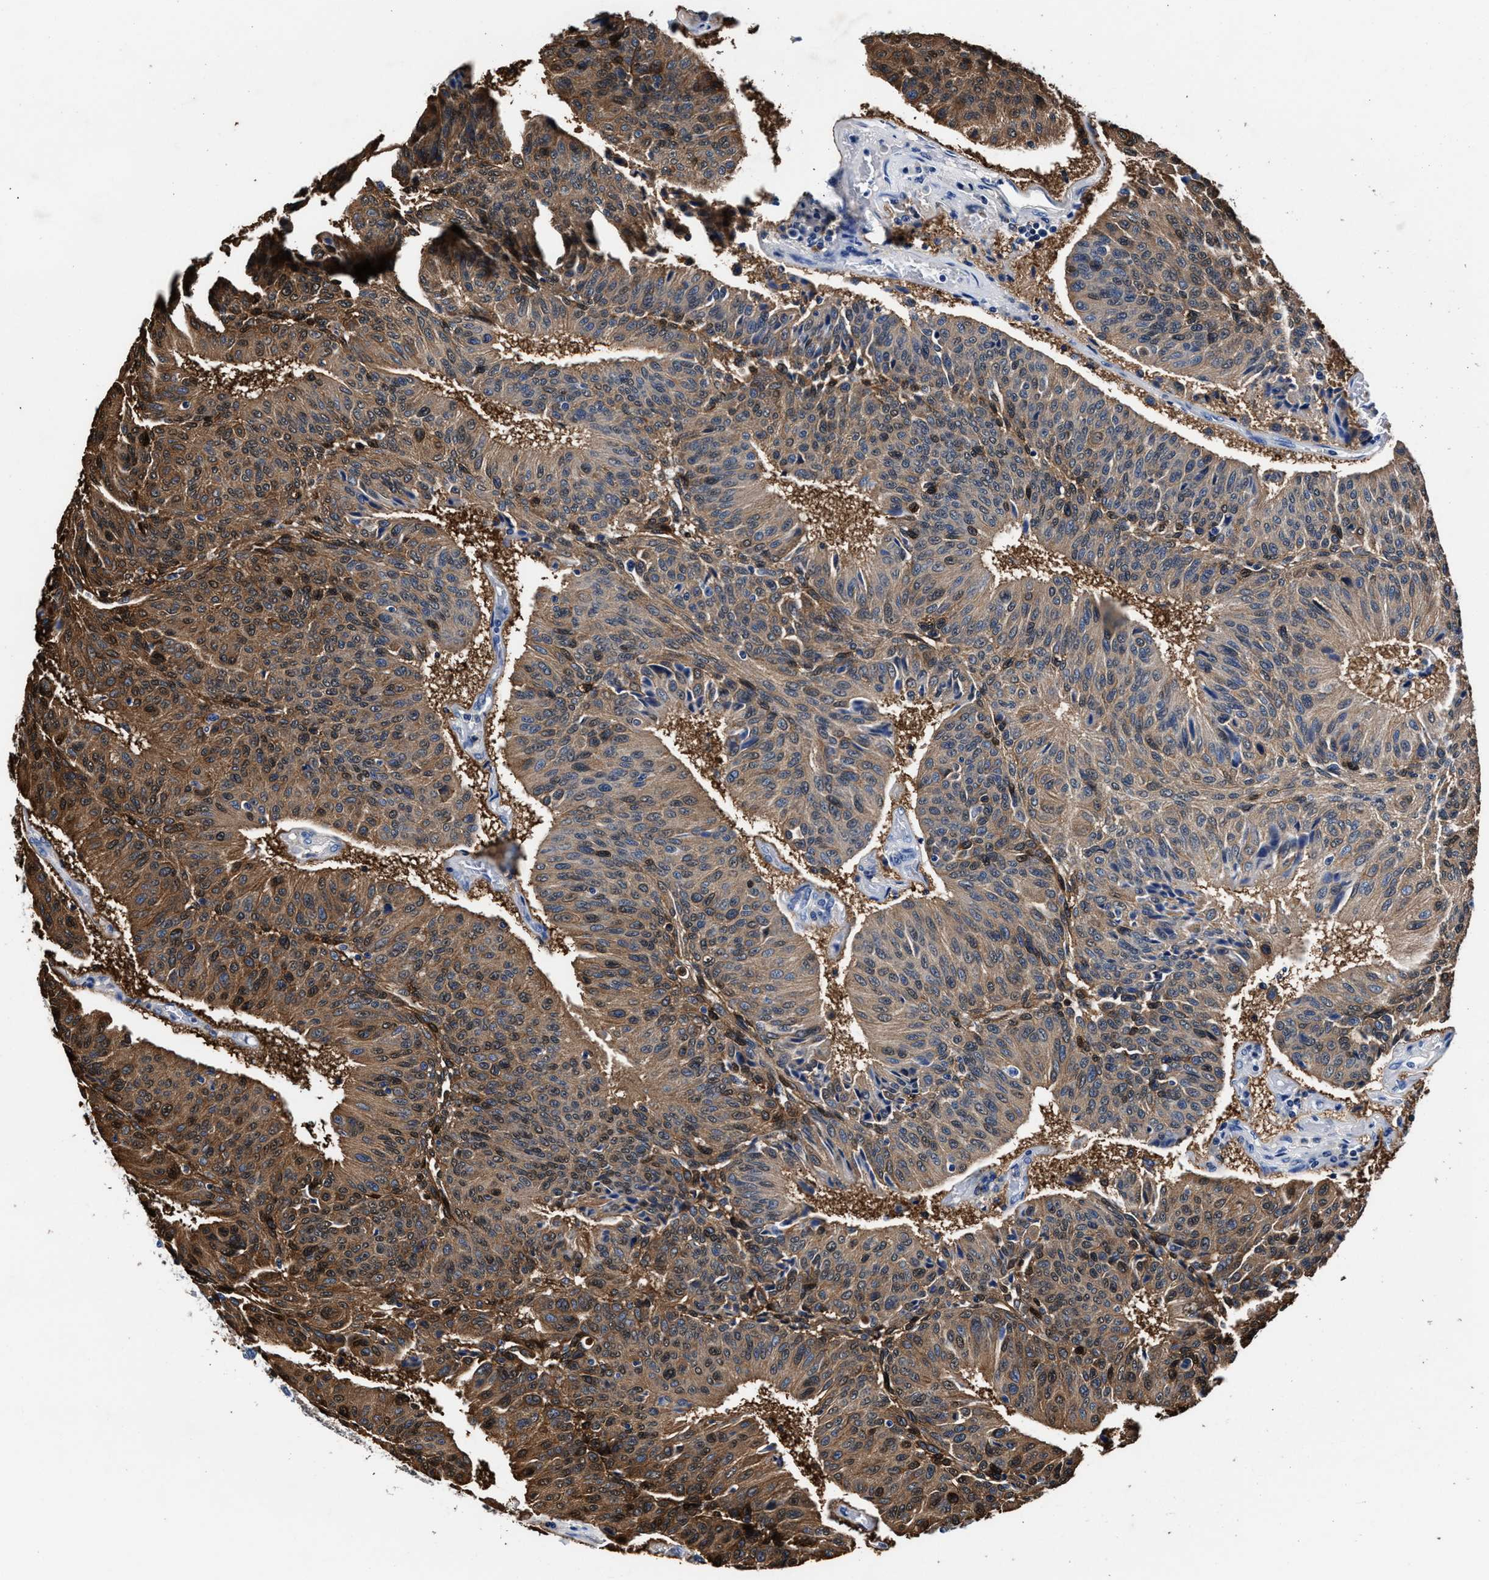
{"staining": {"intensity": "weak", "quantity": ">75%", "location": "cytoplasmic/membranous"}, "tissue": "urothelial cancer", "cell_type": "Tumor cells", "image_type": "cancer", "snomed": [{"axis": "morphology", "description": "Urothelial carcinoma, High grade"}, {"axis": "topography", "description": "Urinary bladder"}], "caption": "An immunohistochemistry (IHC) histopathology image of tumor tissue is shown. Protein staining in brown highlights weak cytoplasmic/membranous positivity in urothelial cancer within tumor cells.", "gene": "GSTM1", "patient": {"sex": "male", "age": 66}}